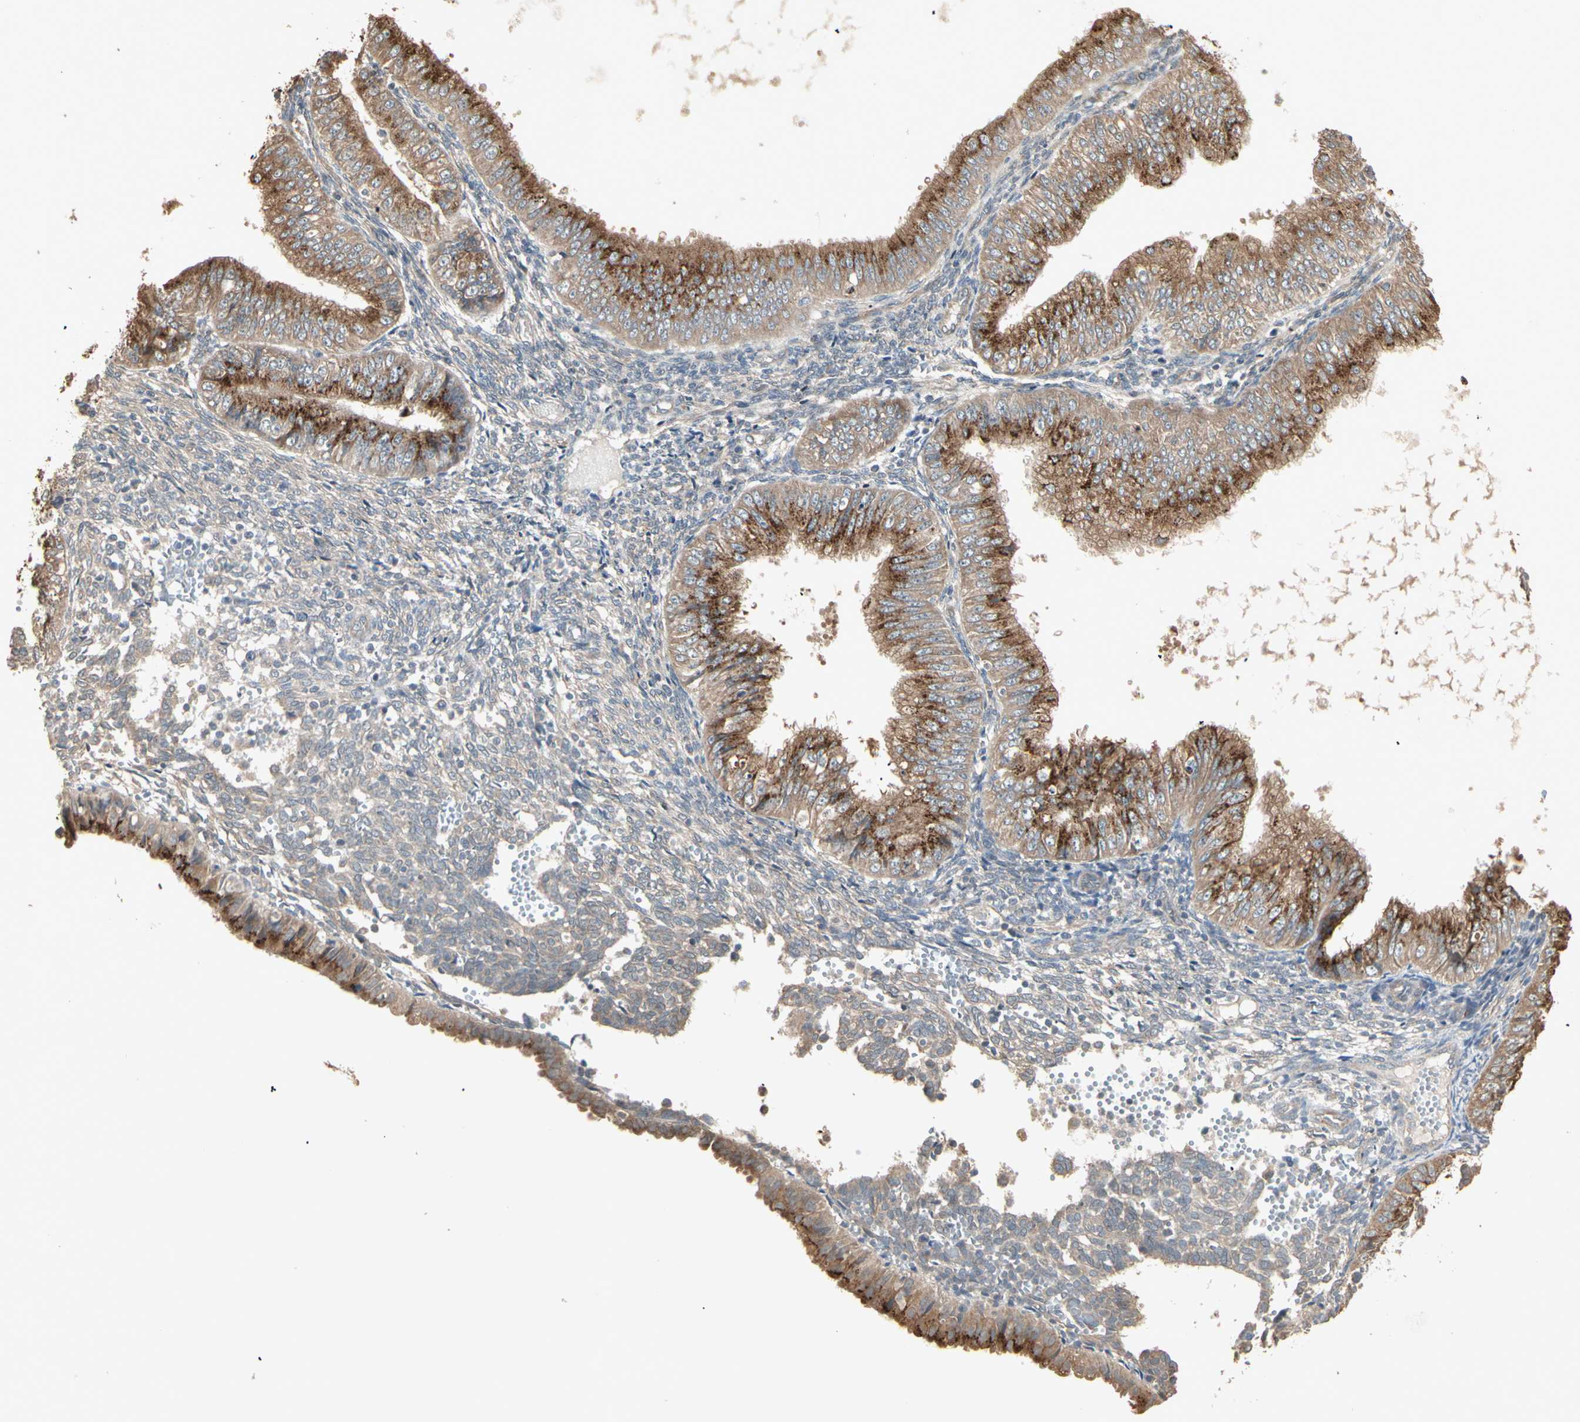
{"staining": {"intensity": "strong", "quantity": ">75%", "location": "cytoplasmic/membranous"}, "tissue": "endometrial cancer", "cell_type": "Tumor cells", "image_type": "cancer", "snomed": [{"axis": "morphology", "description": "Normal tissue, NOS"}, {"axis": "morphology", "description": "Adenocarcinoma, NOS"}, {"axis": "topography", "description": "Endometrium"}], "caption": "Immunohistochemistry (DAB (3,3'-diaminobenzidine)) staining of endometrial cancer (adenocarcinoma) reveals strong cytoplasmic/membranous protein expression in about >75% of tumor cells.", "gene": "GALNT3", "patient": {"sex": "female", "age": 53}}